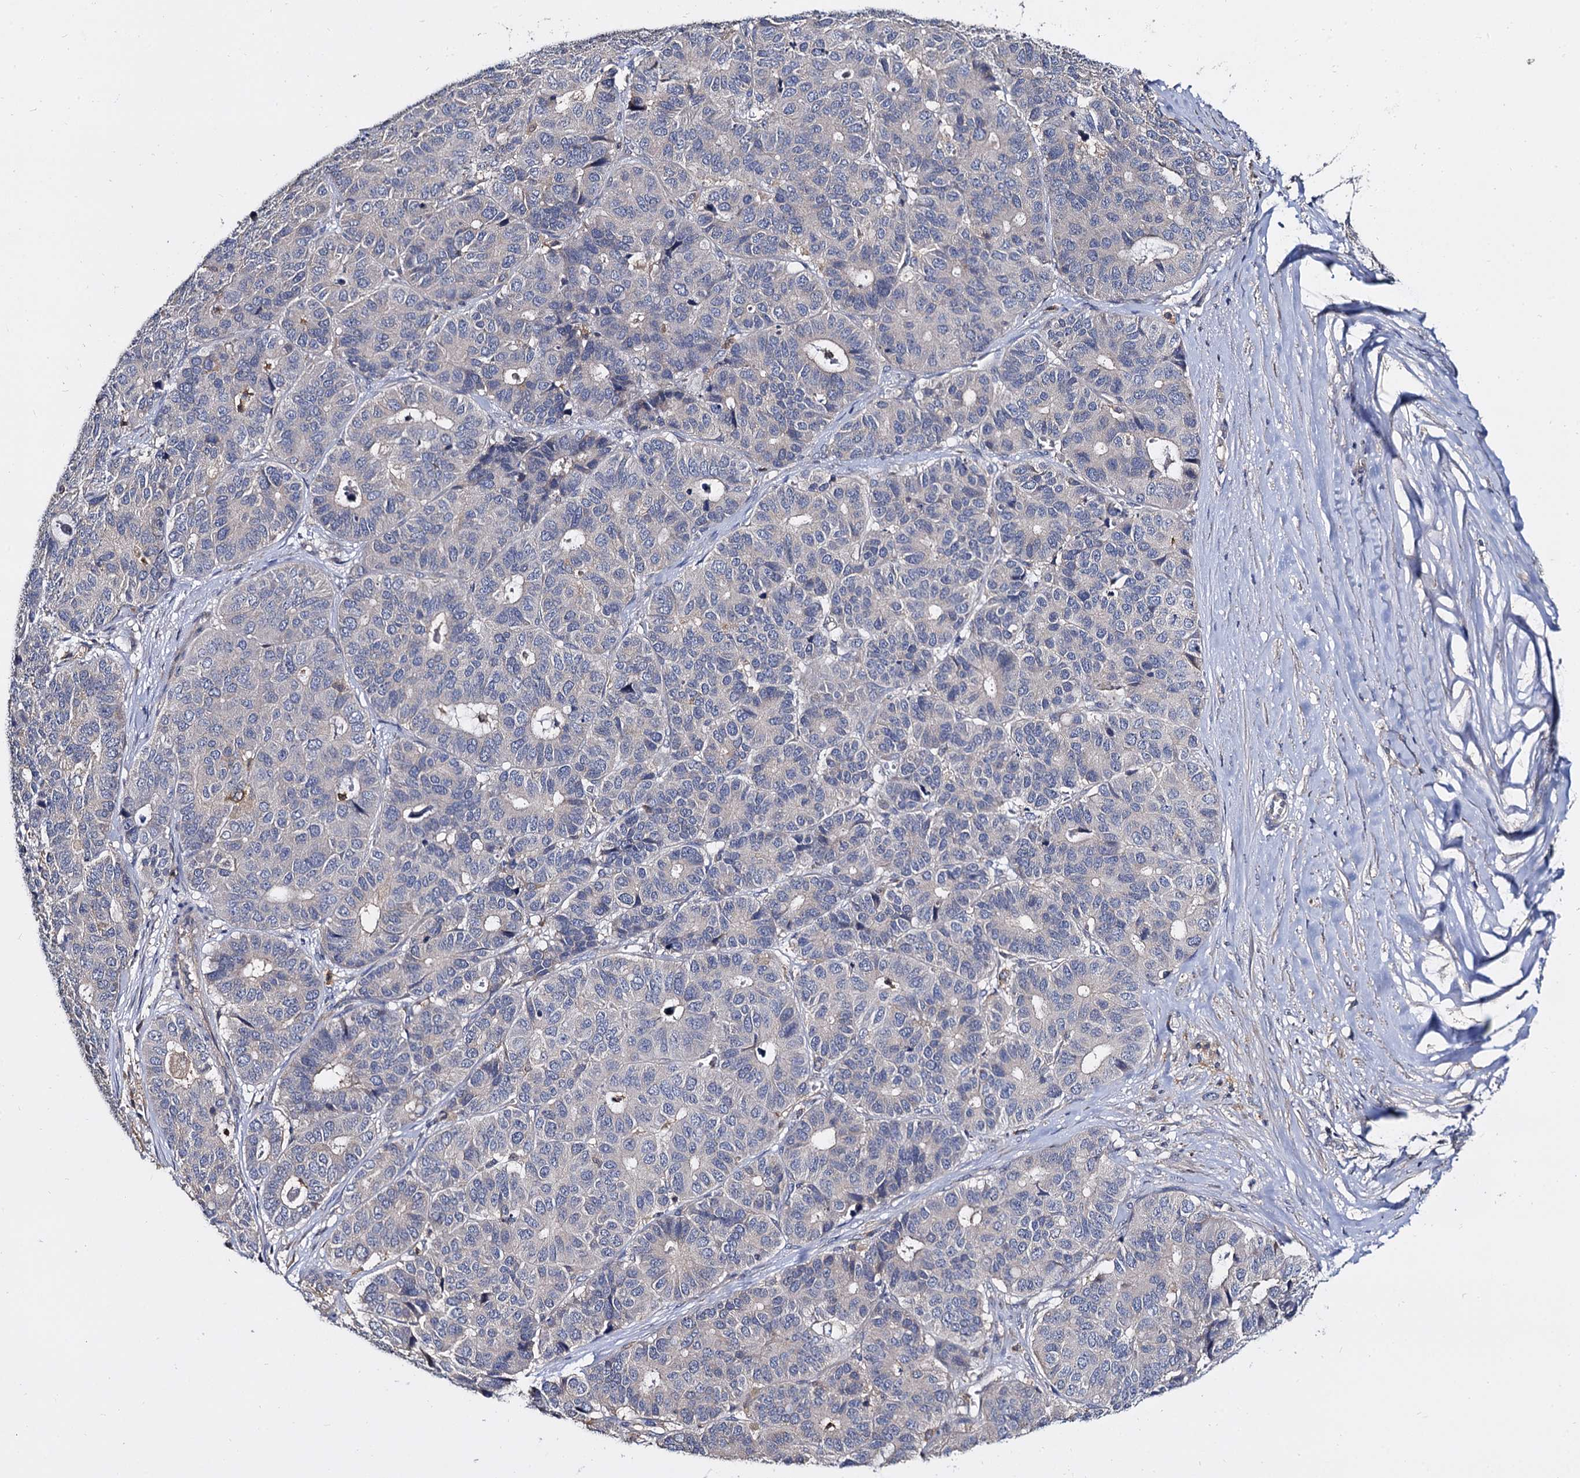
{"staining": {"intensity": "negative", "quantity": "none", "location": "none"}, "tissue": "pancreatic cancer", "cell_type": "Tumor cells", "image_type": "cancer", "snomed": [{"axis": "morphology", "description": "Adenocarcinoma, NOS"}, {"axis": "topography", "description": "Pancreas"}], "caption": "DAB immunohistochemical staining of human adenocarcinoma (pancreatic) demonstrates no significant expression in tumor cells. (Brightfield microscopy of DAB (3,3'-diaminobenzidine) IHC at high magnification).", "gene": "ANKRD13A", "patient": {"sex": "male", "age": 50}}